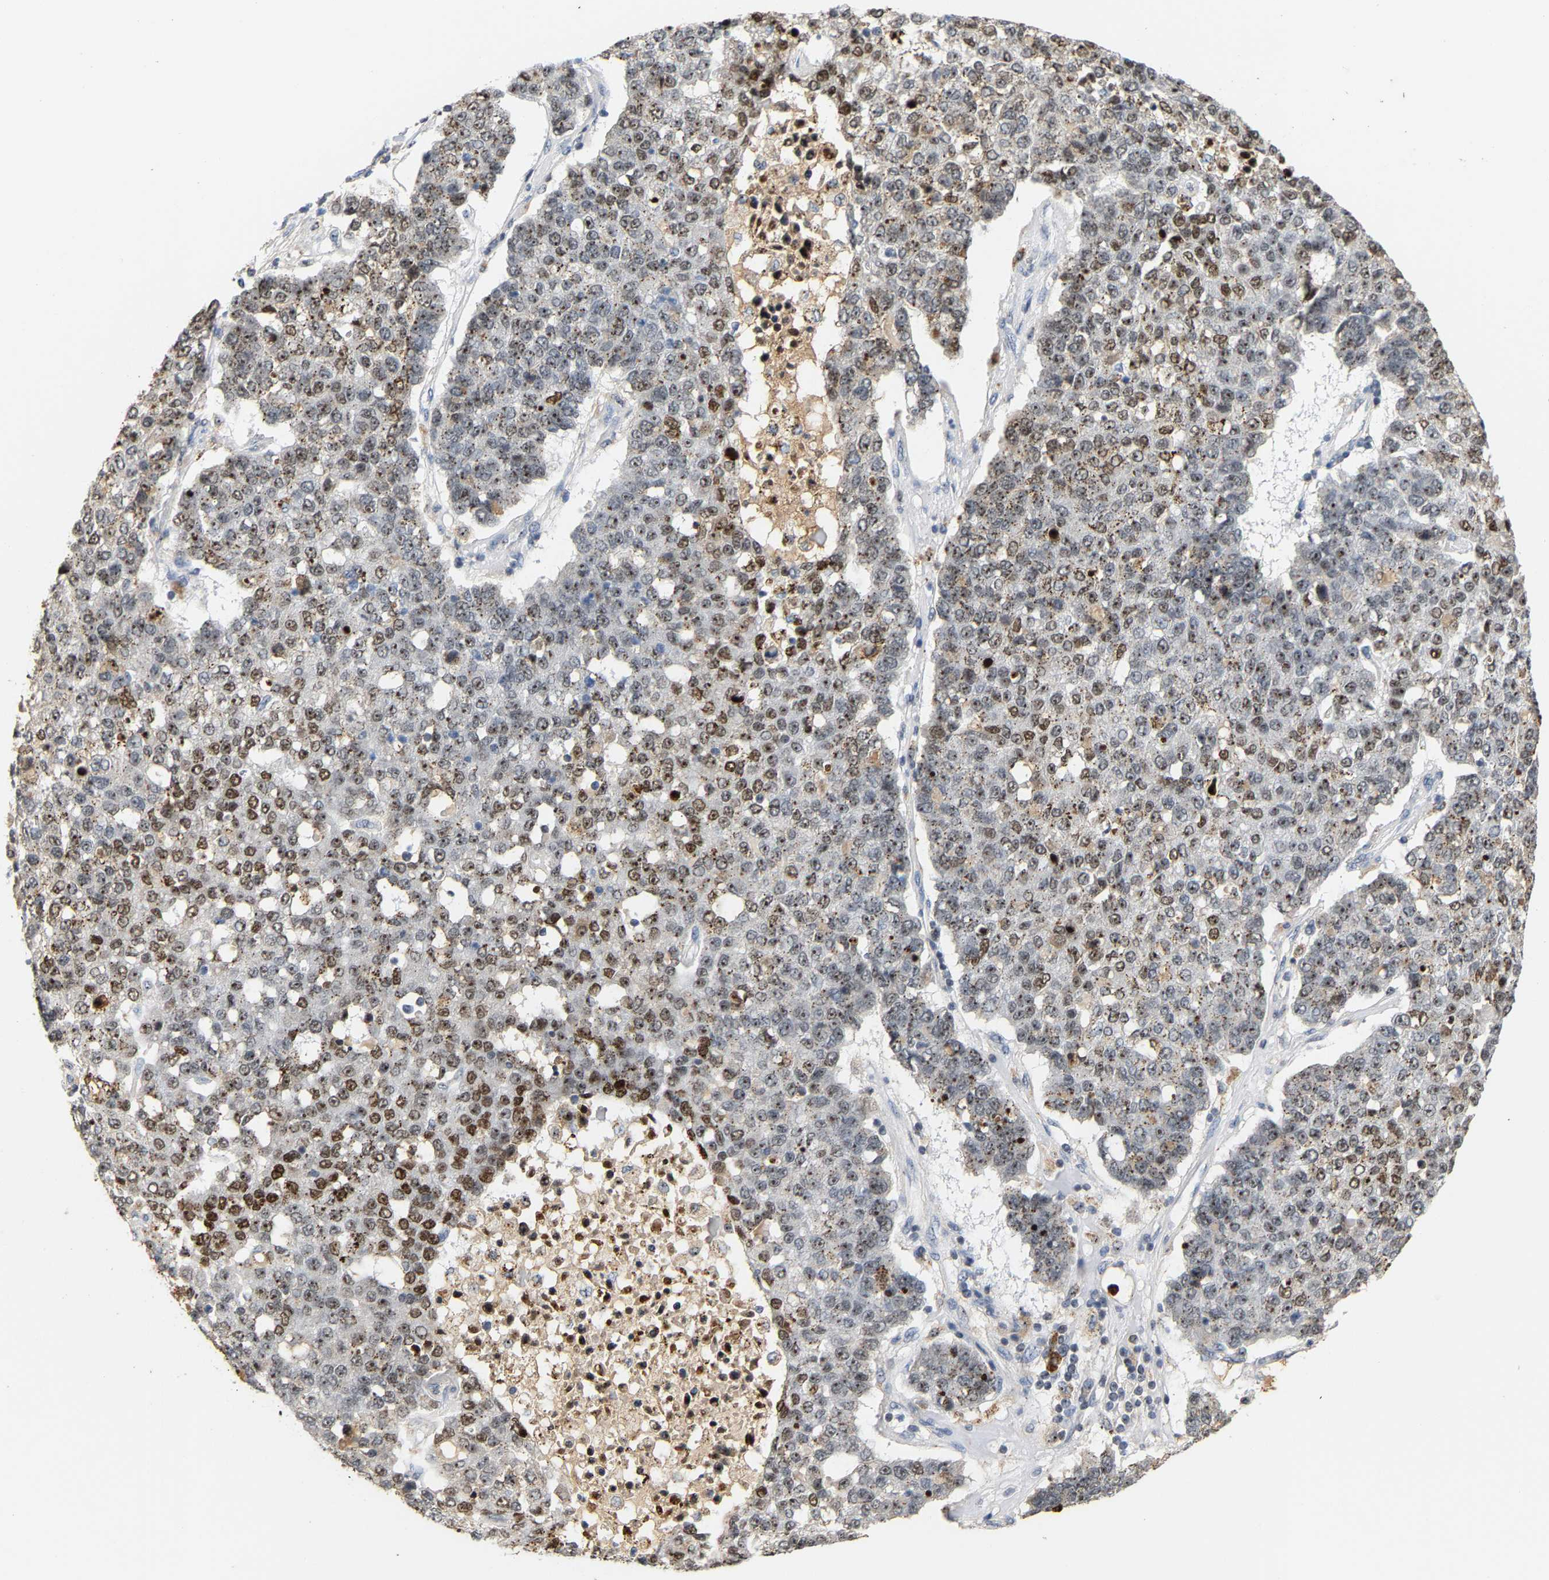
{"staining": {"intensity": "moderate", "quantity": "25%-75%", "location": "nuclear"}, "tissue": "pancreatic cancer", "cell_type": "Tumor cells", "image_type": "cancer", "snomed": [{"axis": "morphology", "description": "Adenocarcinoma, NOS"}, {"axis": "topography", "description": "Pancreas"}], "caption": "Pancreatic adenocarcinoma stained with DAB IHC exhibits medium levels of moderate nuclear positivity in about 25%-75% of tumor cells.", "gene": "NOP58", "patient": {"sex": "female", "age": 61}}